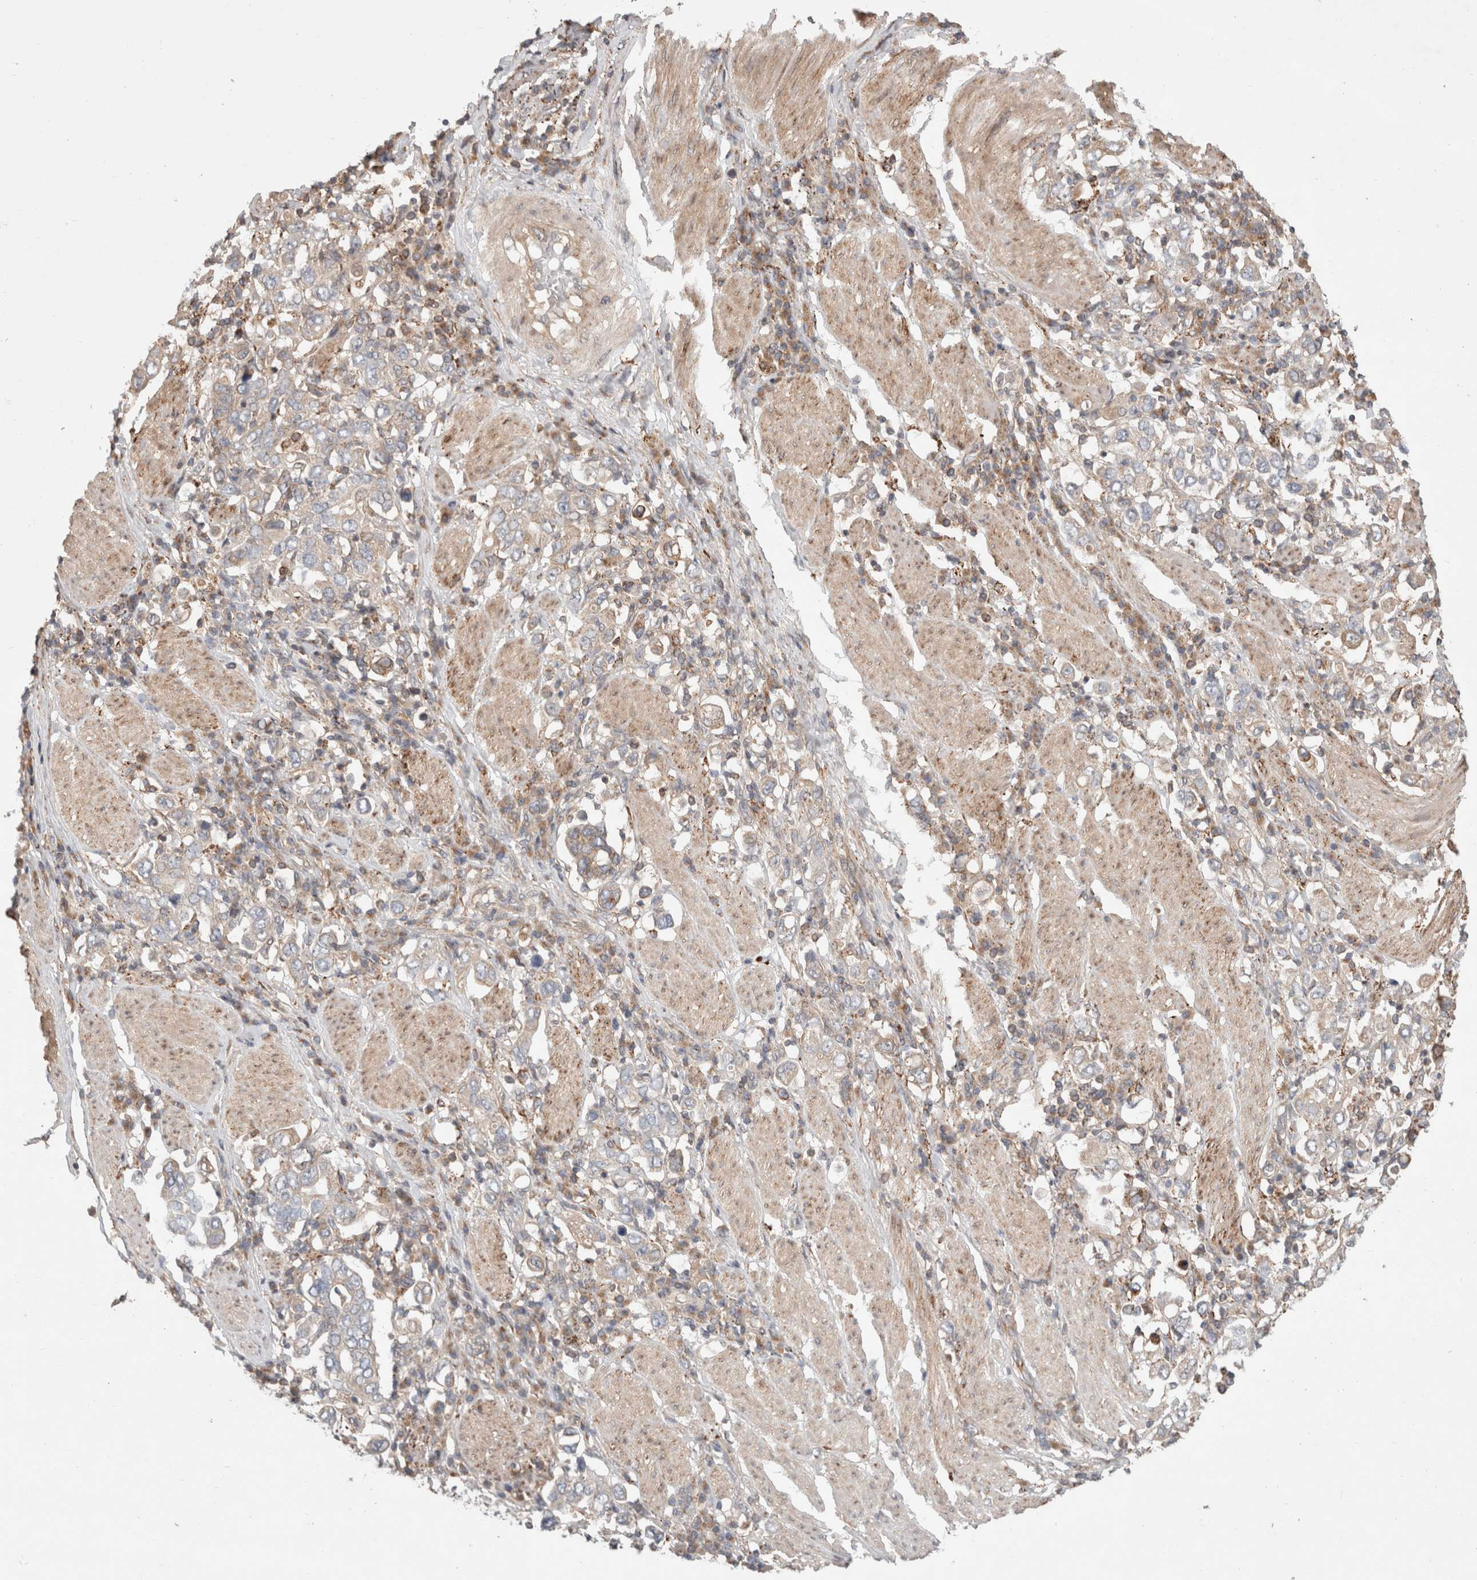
{"staining": {"intensity": "weak", "quantity": "25%-75%", "location": "cytoplasmic/membranous"}, "tissue": "stomach cancer", "cell_type": "Tumor cells", "image_type": "cancer", "snomed": [{"axis": "morphology", "description": "Adenocarcinoma, NOS"}, {"axis": "topography", "description": "Stomach, upper"}], "caption": "Tumor cells show weak cytoplasmic/membranous expression in approximately 25%-75% of cells in stomach adenocarcinoma.", "gene": "HROB", "patient": {"sex": "male", "age": 62}}